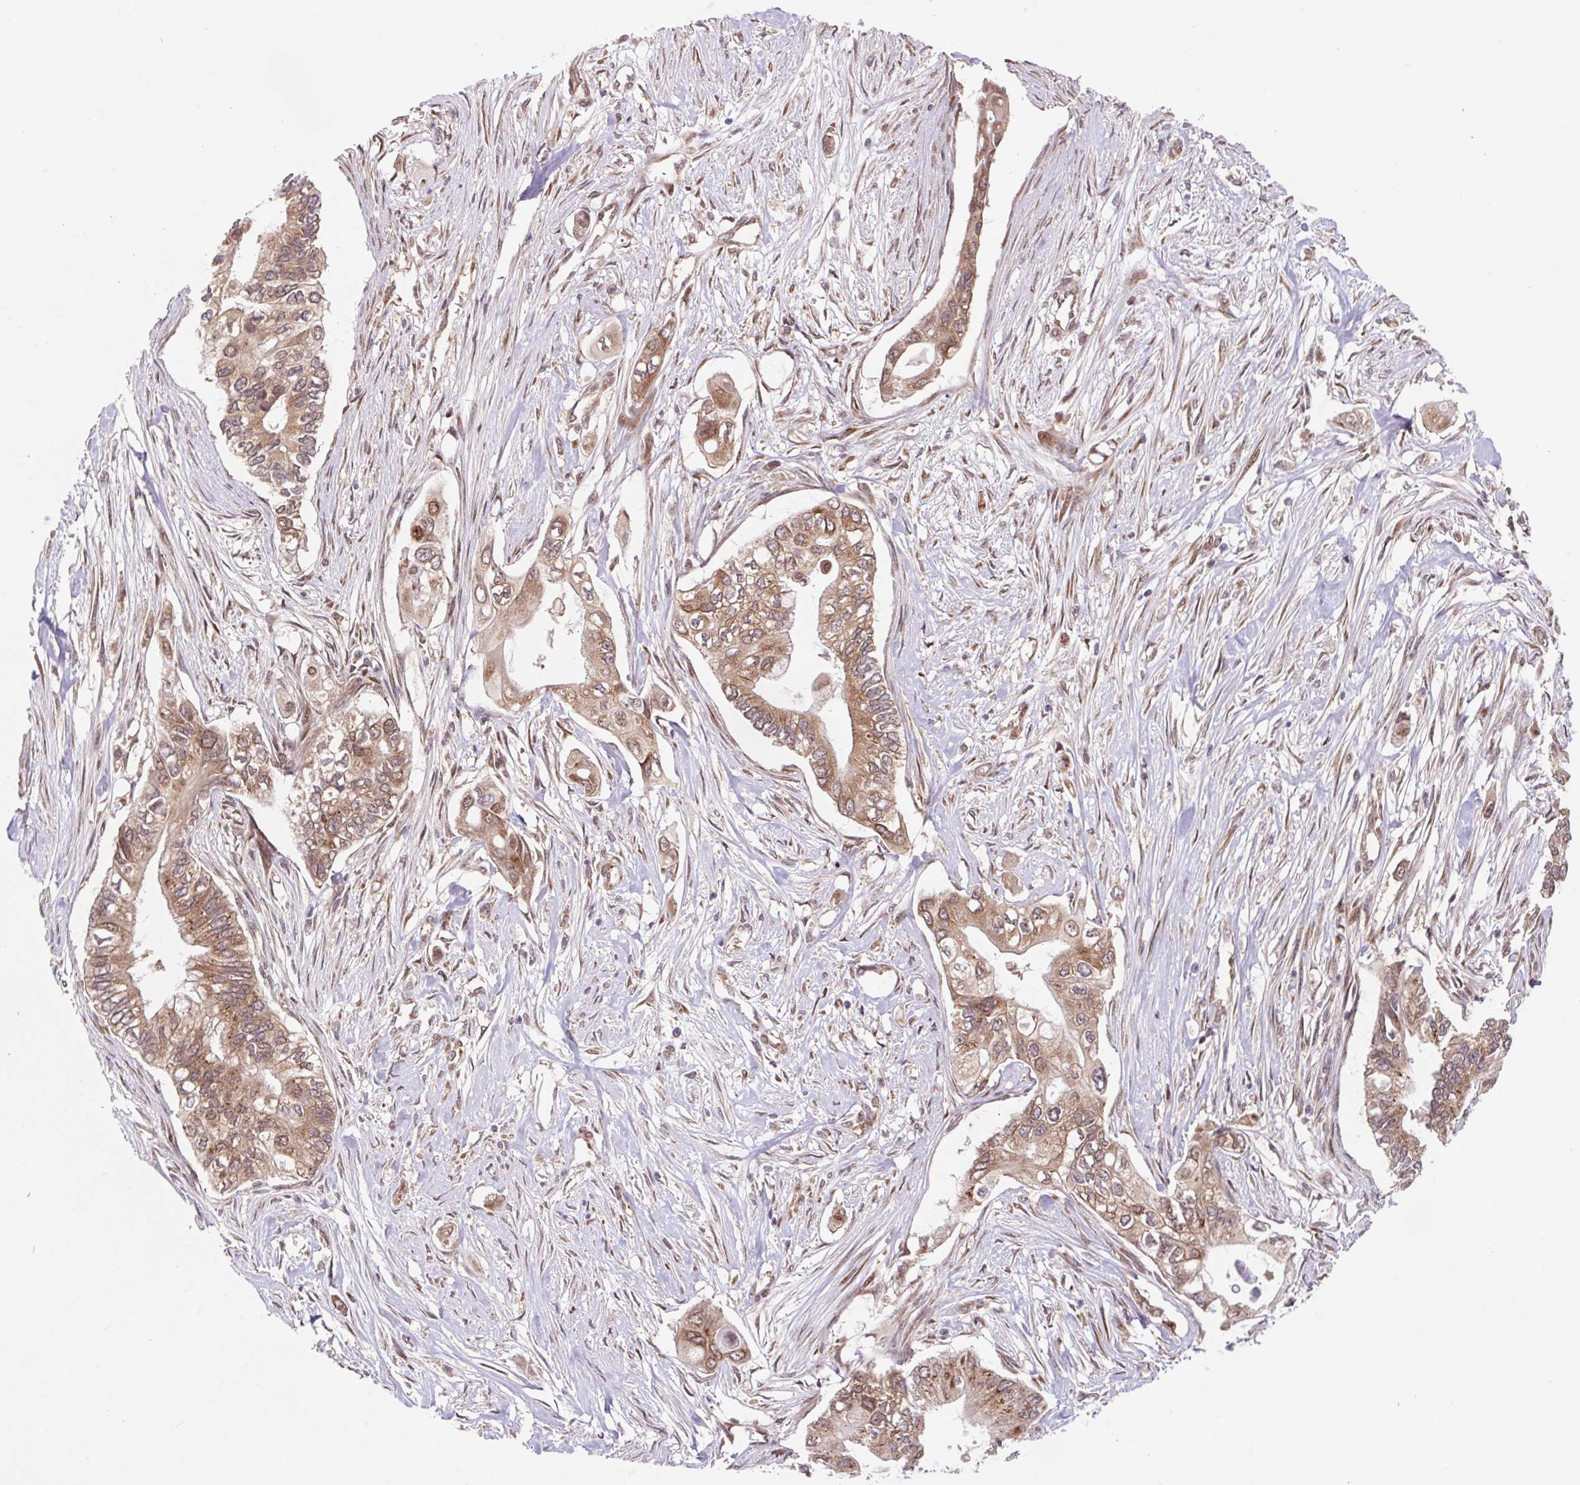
{"staining": {"intensity": "moderate", "quantity": ">75%", "location": "cytoplasmic/membranous,nuclear"}, "tissue": "pancreatic cancer", "cell_type": "Tumor cells", "image_type": "cancer", "snomed": [{"axis": "morphology", "description": "Adenocarcinoma, NOS"}, {"axis": "topography", "description": "Pancreas"}], "caption": "Approximately >75% of tumor cells in human adenocarcinoma (pancreatic) reveal moderate cytoplasmic/membranous and nuclear protein staining as visualized by brown immunohistochemical staining.", "gene": "HFE", "patient": {"sex": "female", "age": 63}}